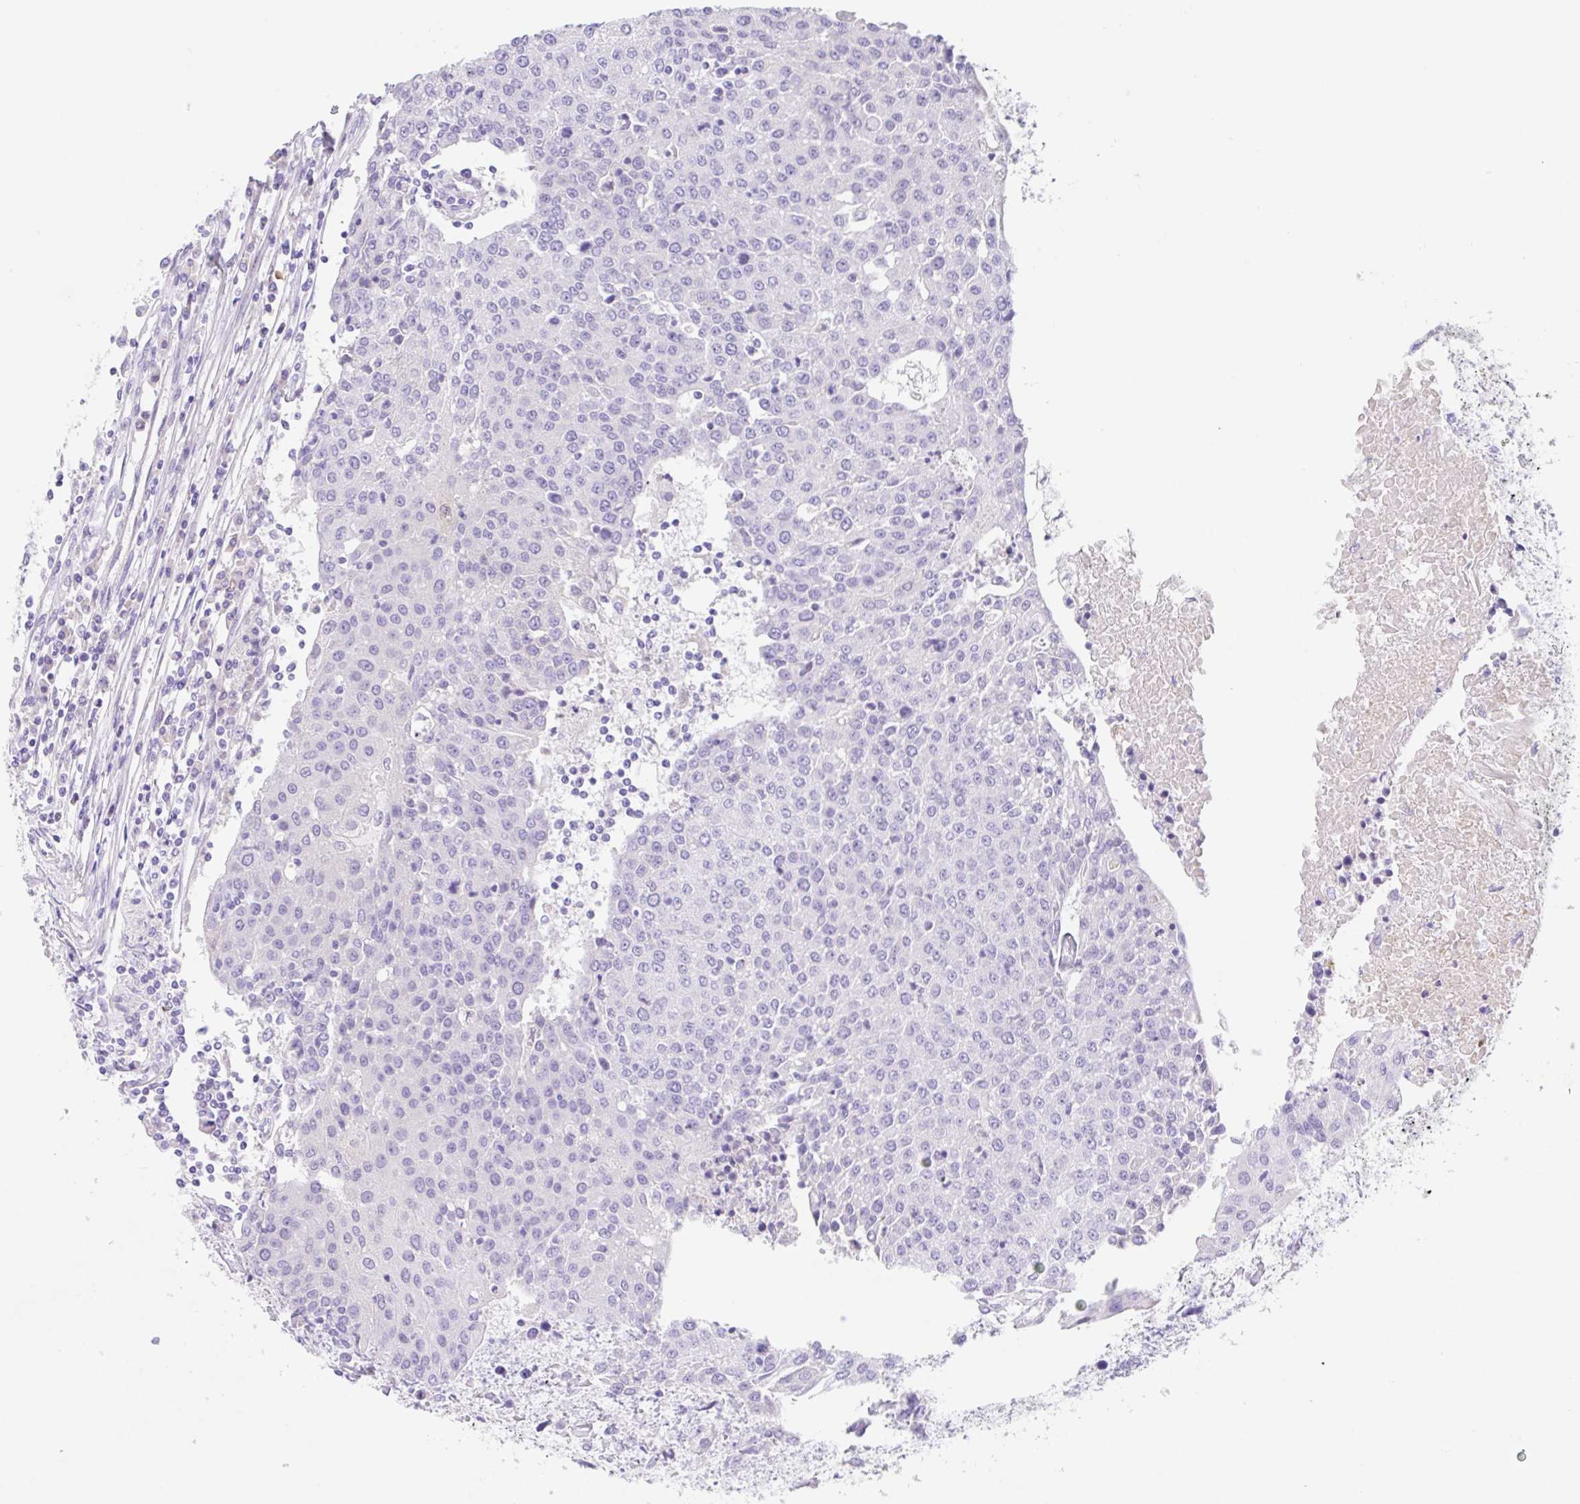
{"staining": {"intensity": "negative", "quantity": "none", "location": "none"}, "tissue": "urothelial cancer", "cell_type": "Tumor cells", "image_type": "cancer", "snomed": [{"axis": "morphology", "description": "Urothelial carcinoma, High grade"}, {"axis": "topography", "description": "Urinary bladder"}], "caption": "This image is of urothelial cancer stained with immunohistochemistry (IHC) to label a protein in brown with the nuclei are counter-stained blue. There is no staining in tumor cells.", "gene": "KLK8", "patient": {"sex": "female", "age": 85}}